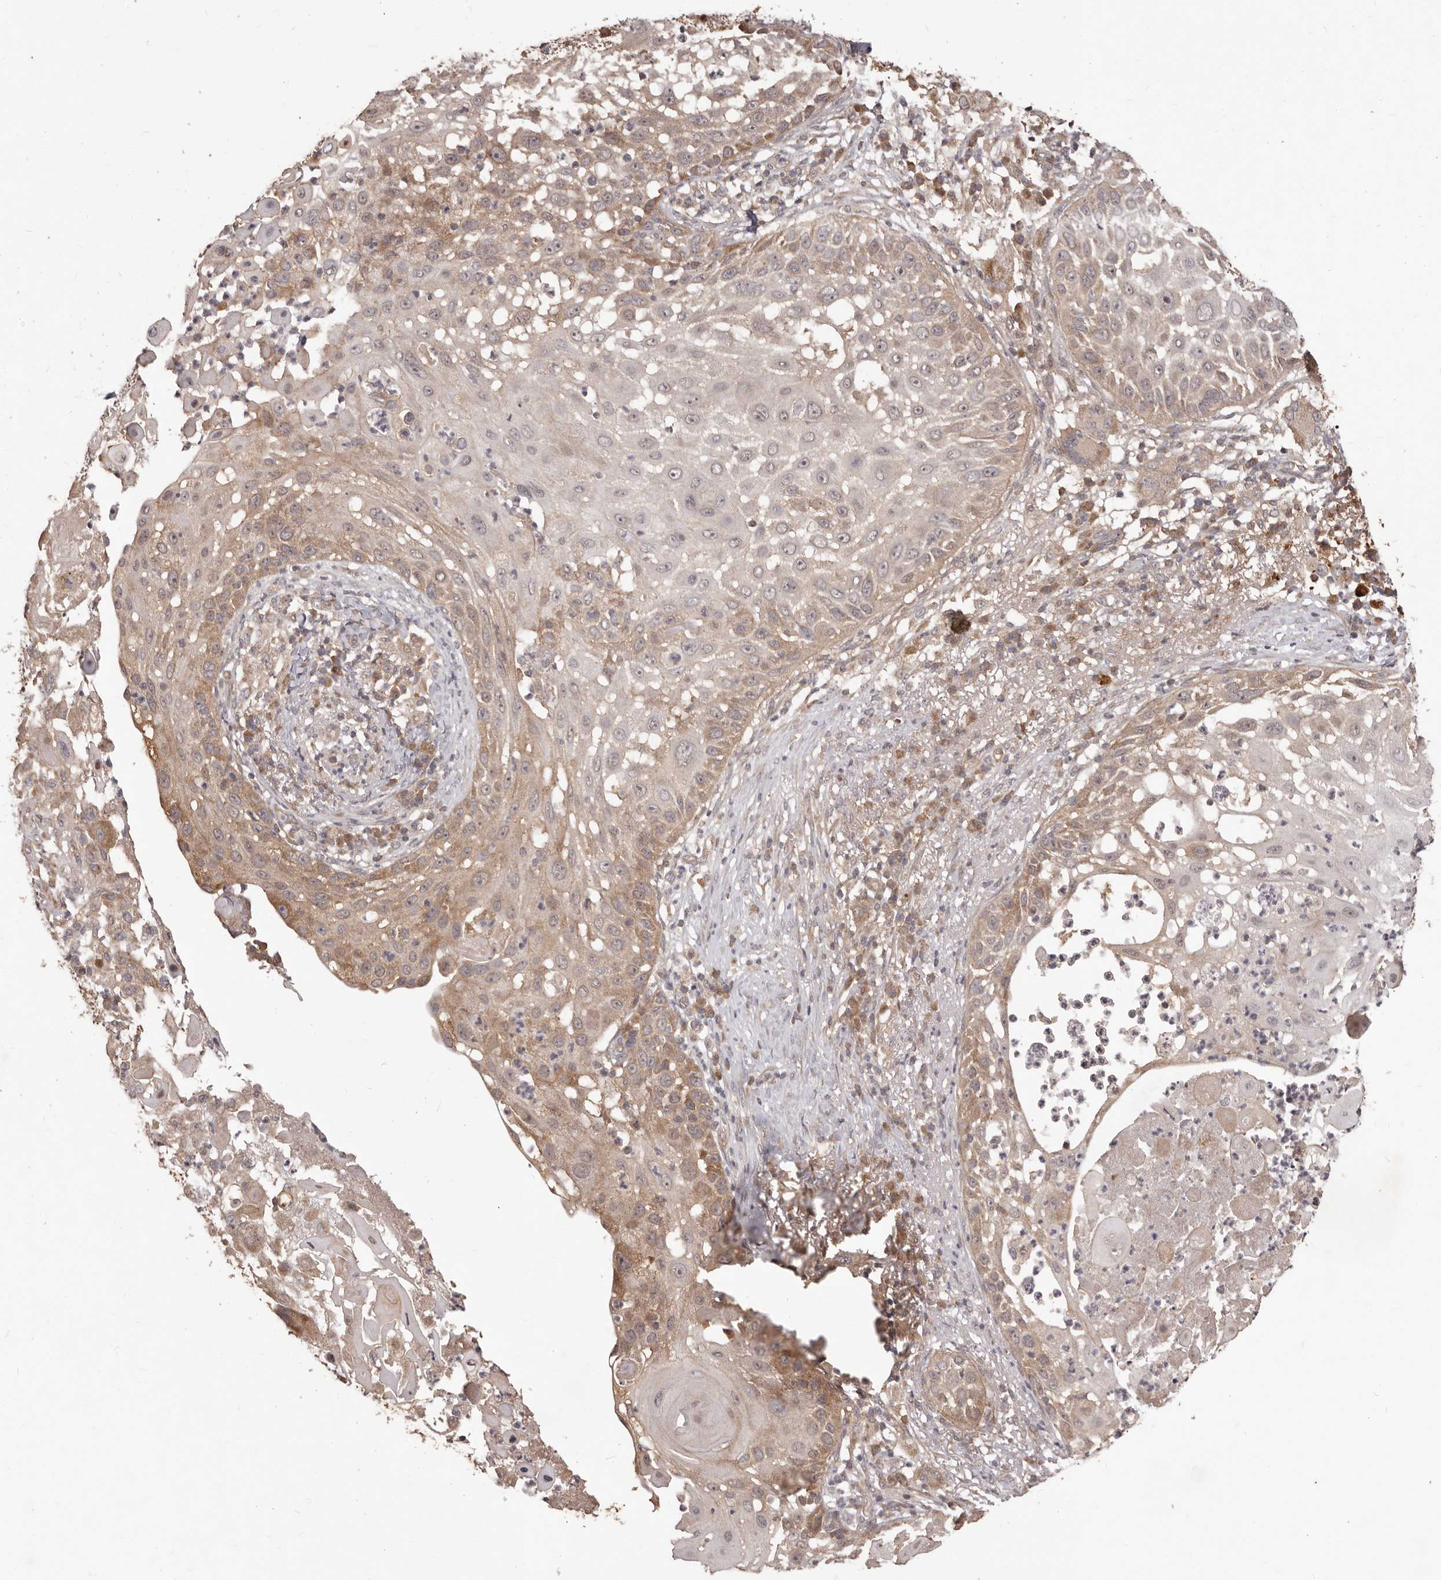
{"staining": {"intensity": "moderate", "quantity": "25%-75%", "location": "cytoplasmic/membranous"}, "tissue": "skin cancer", "cell_type": "Tumor cells", "image_type": "cancer", "snomed": [{"axis": "morphology", "description": "Squamous cell carcinoma, NOS"}, {"axis": "topography", "description": "Skin"}], "caption": "Protein staining demonstrates moderate cytoplasmic/membranous expression in approximately 25%-75% of tumor cells in squamous cell carcinoma (skin).", "gene": "MTO1", "patient": {"sex": "female", "age": 44}}